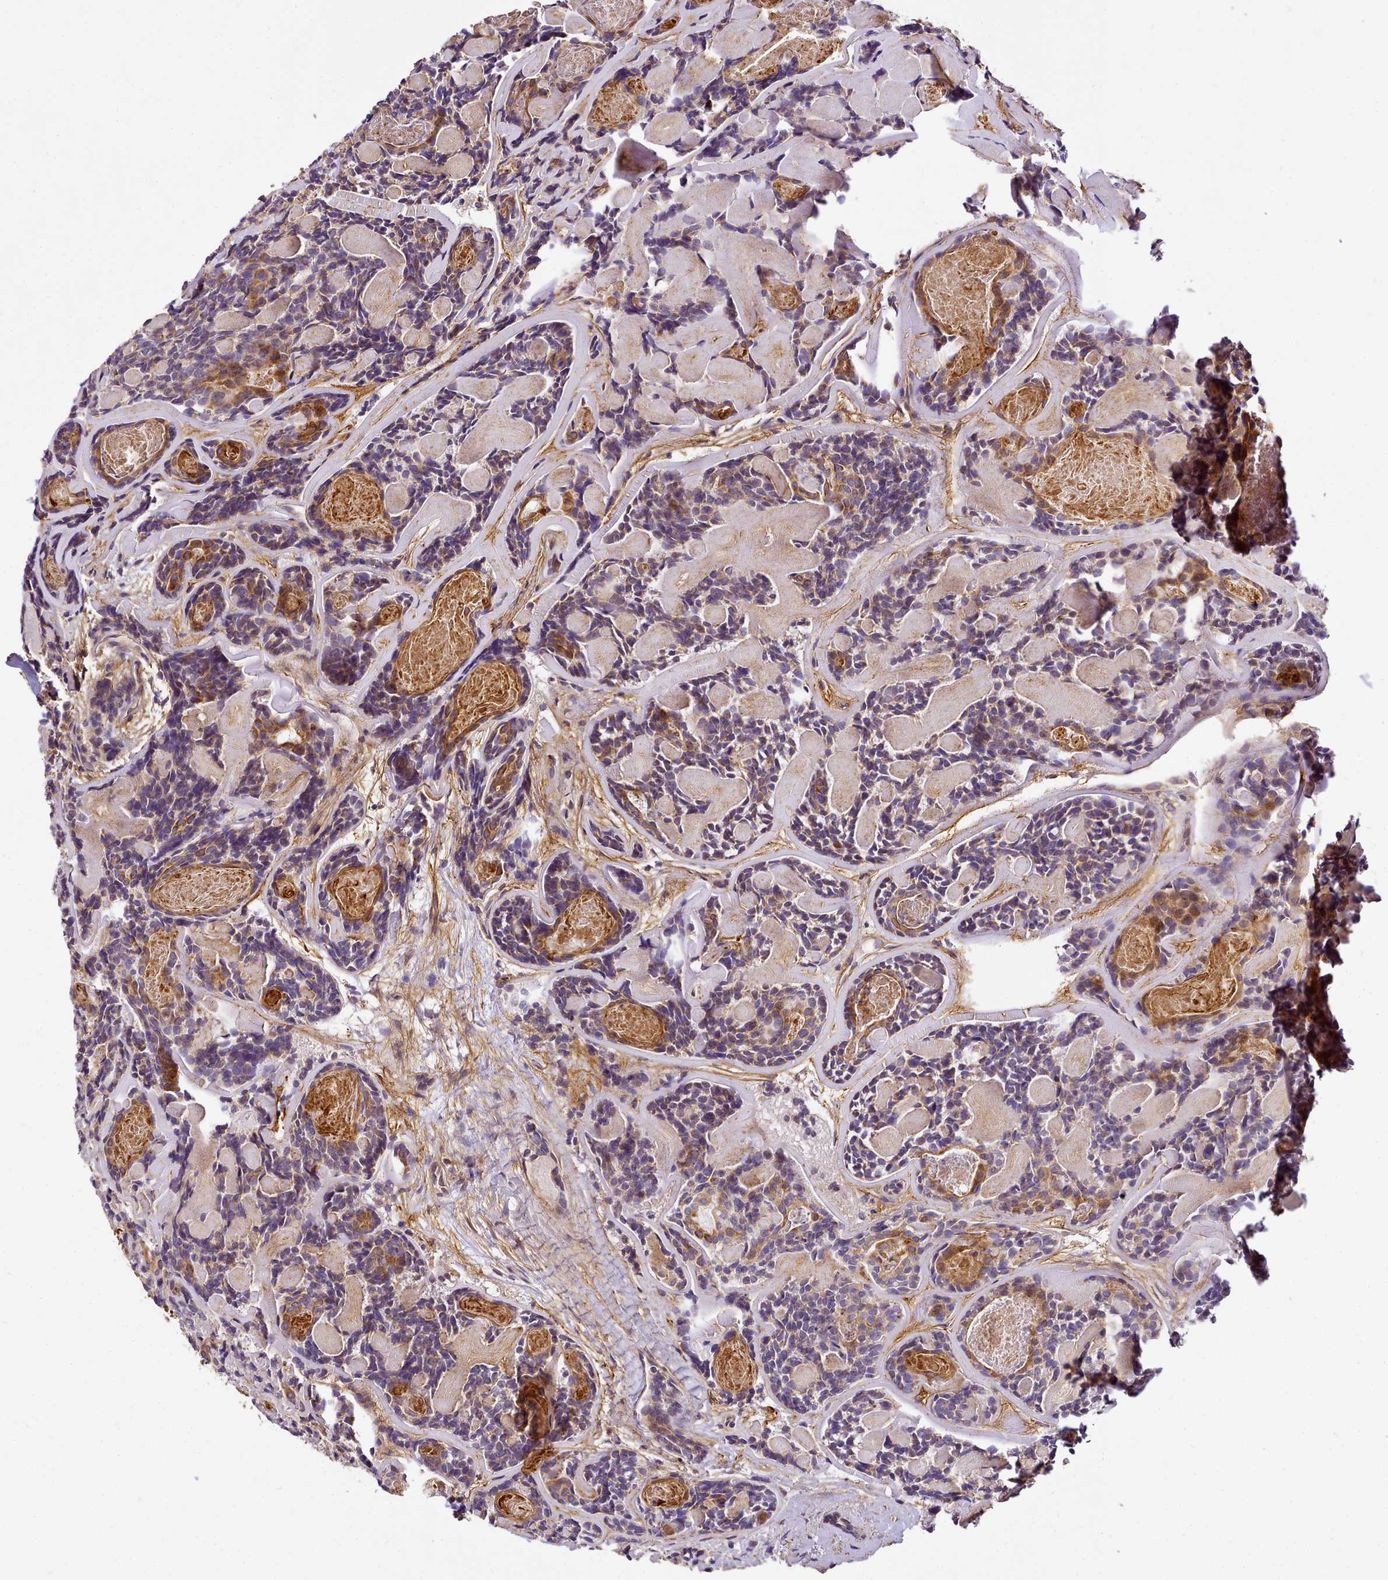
{"staining": {"intensity": "moderate", "quantity": "<25%", "location": "cytoplasmic/membranous"}, "tissue": "head and neck cancer", "cell_type": "Tumor cells", "image_type": "cancer", "snomed": [{"axis": "morphology", "description": "Adenocarcinoma, NOS"}, {"axis": "topography", "description": "Salivary gland"}, {"axis": "topography", "description": "Head-Neck"}], "caption": "Head and neck adenocarcinoma stained with IHC shows moderate cytoplasmic/membranous staining in approximately <25% of tumor cells.", "gene": "NBPF1", "patient": {"sex": "female", "age": 63}}